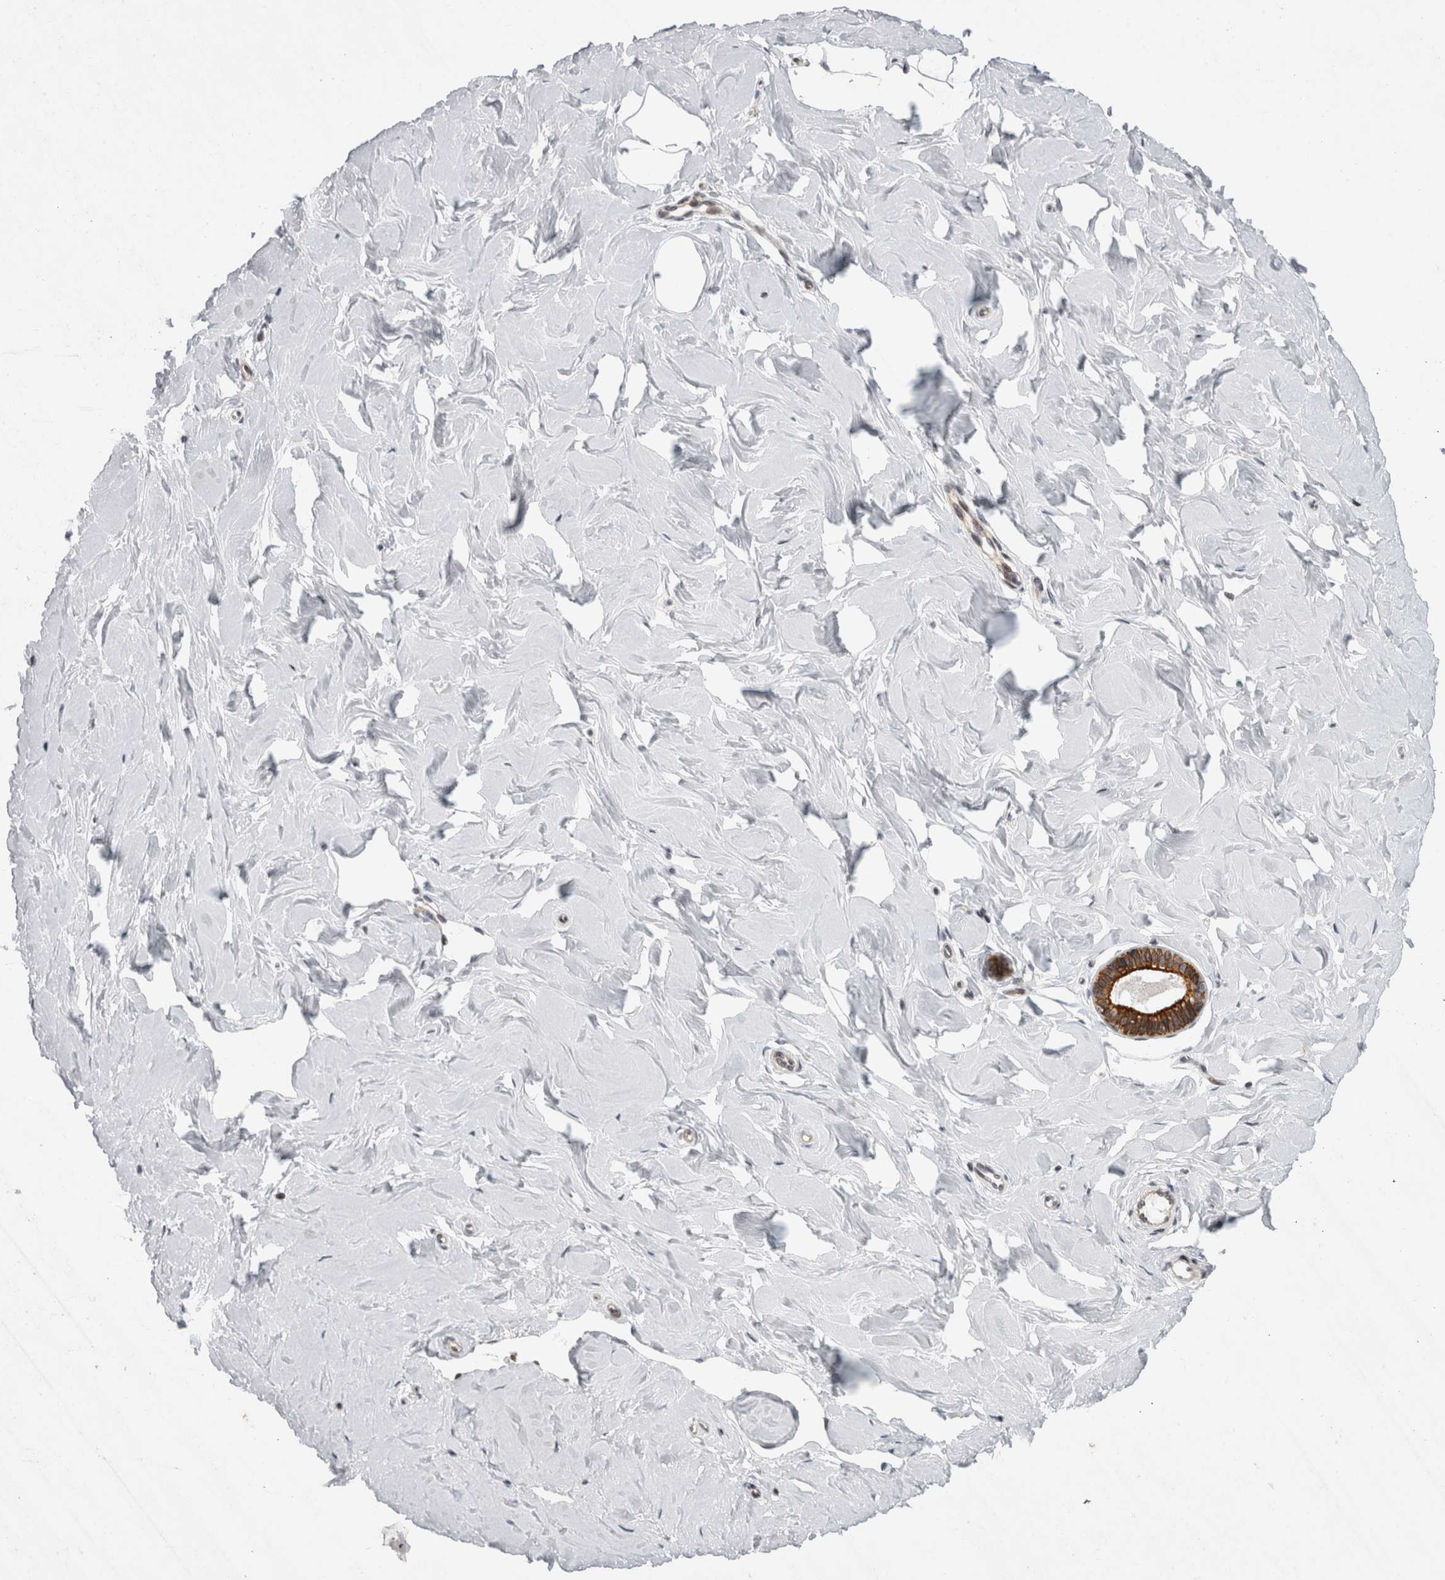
{"staining": {"intensity": "negative", "quantity": "none", "location": "none"}, "tissue": "breast", "cell_type": "Adipocytes", "image_type": "normal", "snomed": [{"axis": "morphology", "description": "Normal tissue, NOS"}, {"axis": "topography", "description": "Breast"}], "caption": "Immunohistochemistry image of benign human breast stained for a protein (brown), which displays no positivity in adipocytes.", "gene": "UTP25", "patient": {"sex": "female", "age": 23}}